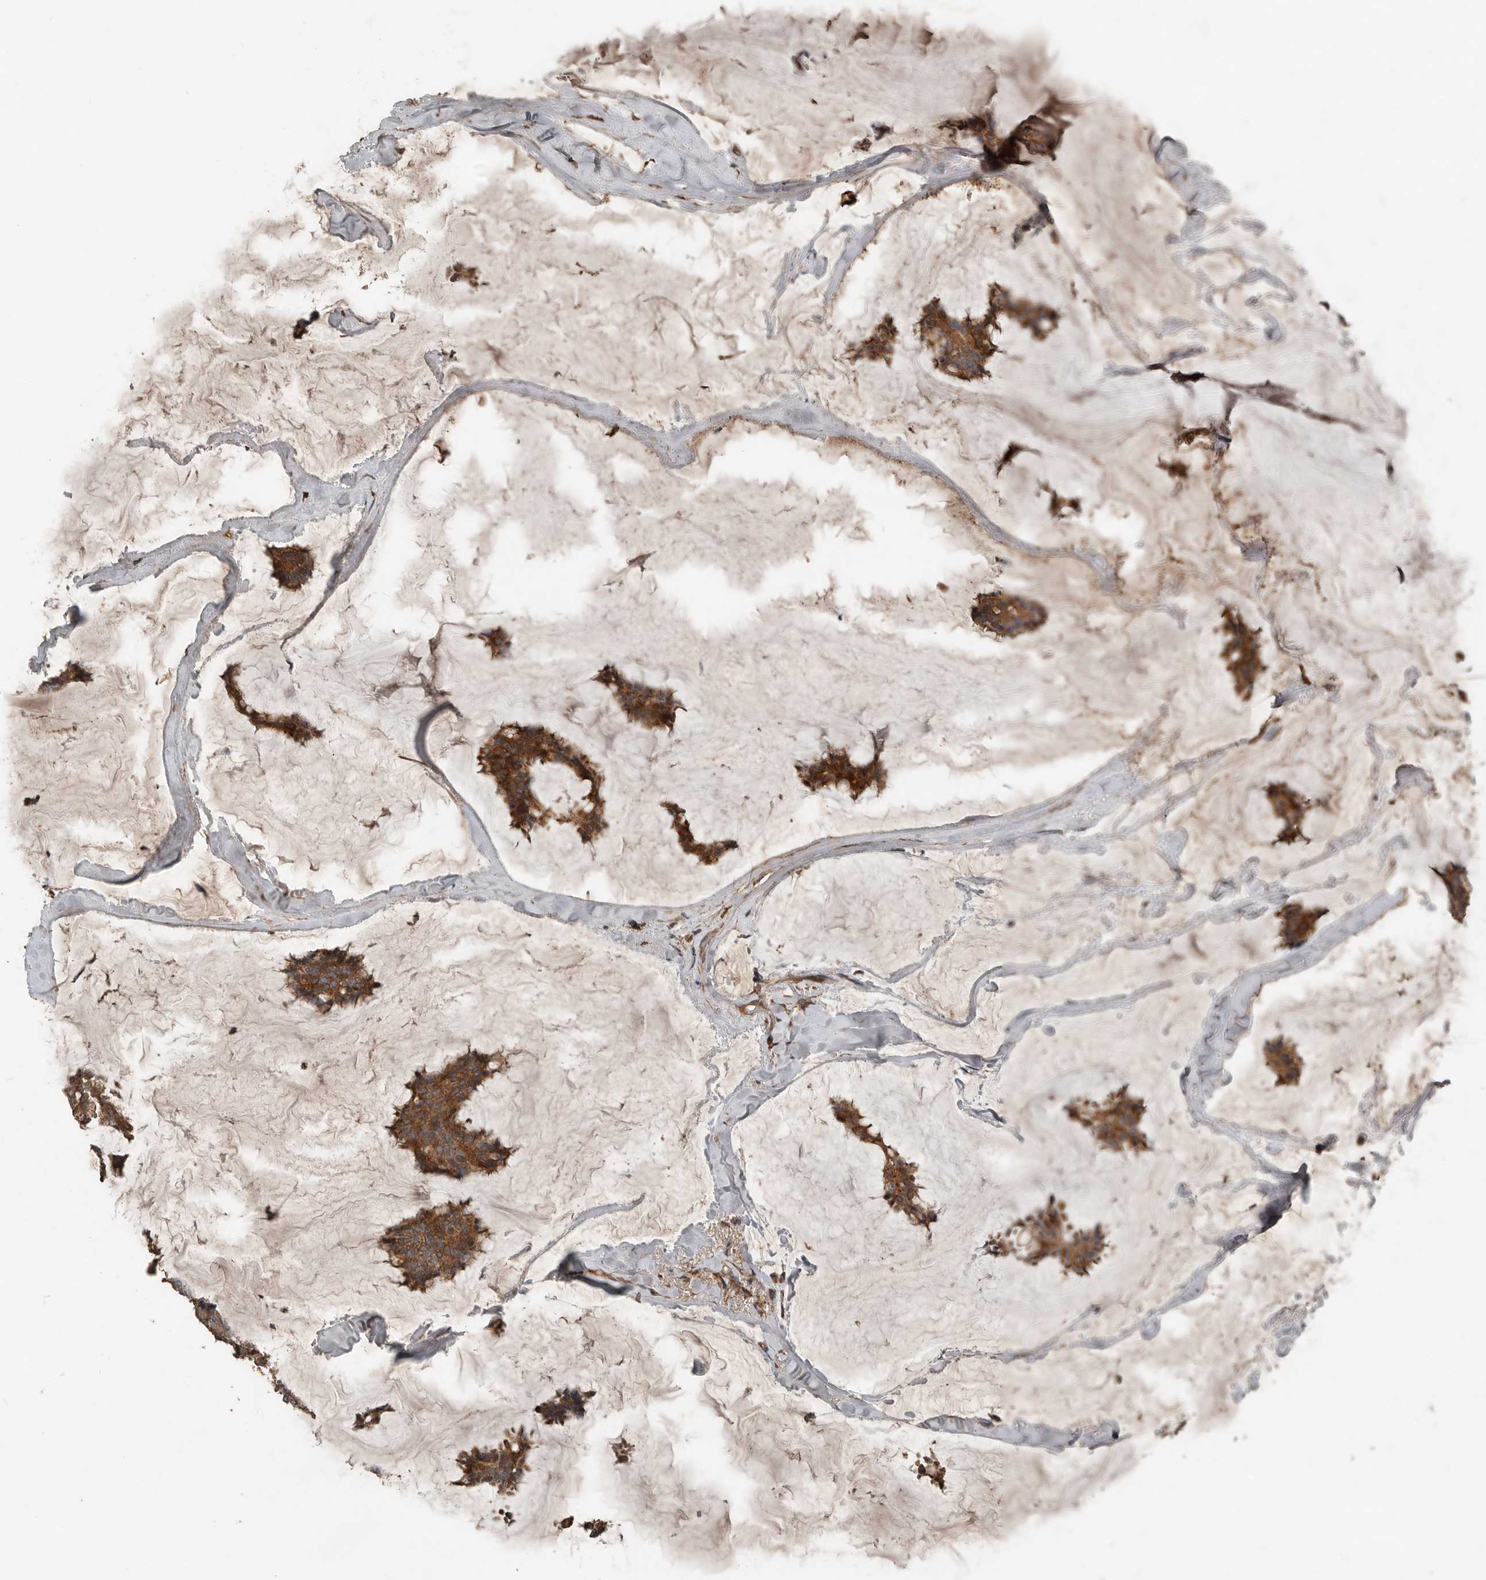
{"staining": {"intensity": "strong", "quantity": ">75%", "location": "cytoplasmic/membranous"}, "tissue": "breast cancer", "cell_type": "Tumor cells", "image_type": "cancer", "snomed": [{"axis": "morphology", "description": "Duct carcinoma"}, {"axis": "topography", "description": "Breast"}], "caption": "Tumor cells display strong cytoplasmic/membranous staining in about >75% of cells in breast cancer (invasive ductal carcinoma).", "gene": "RNF207", "patient": {"sex": "female", "age": 93}}